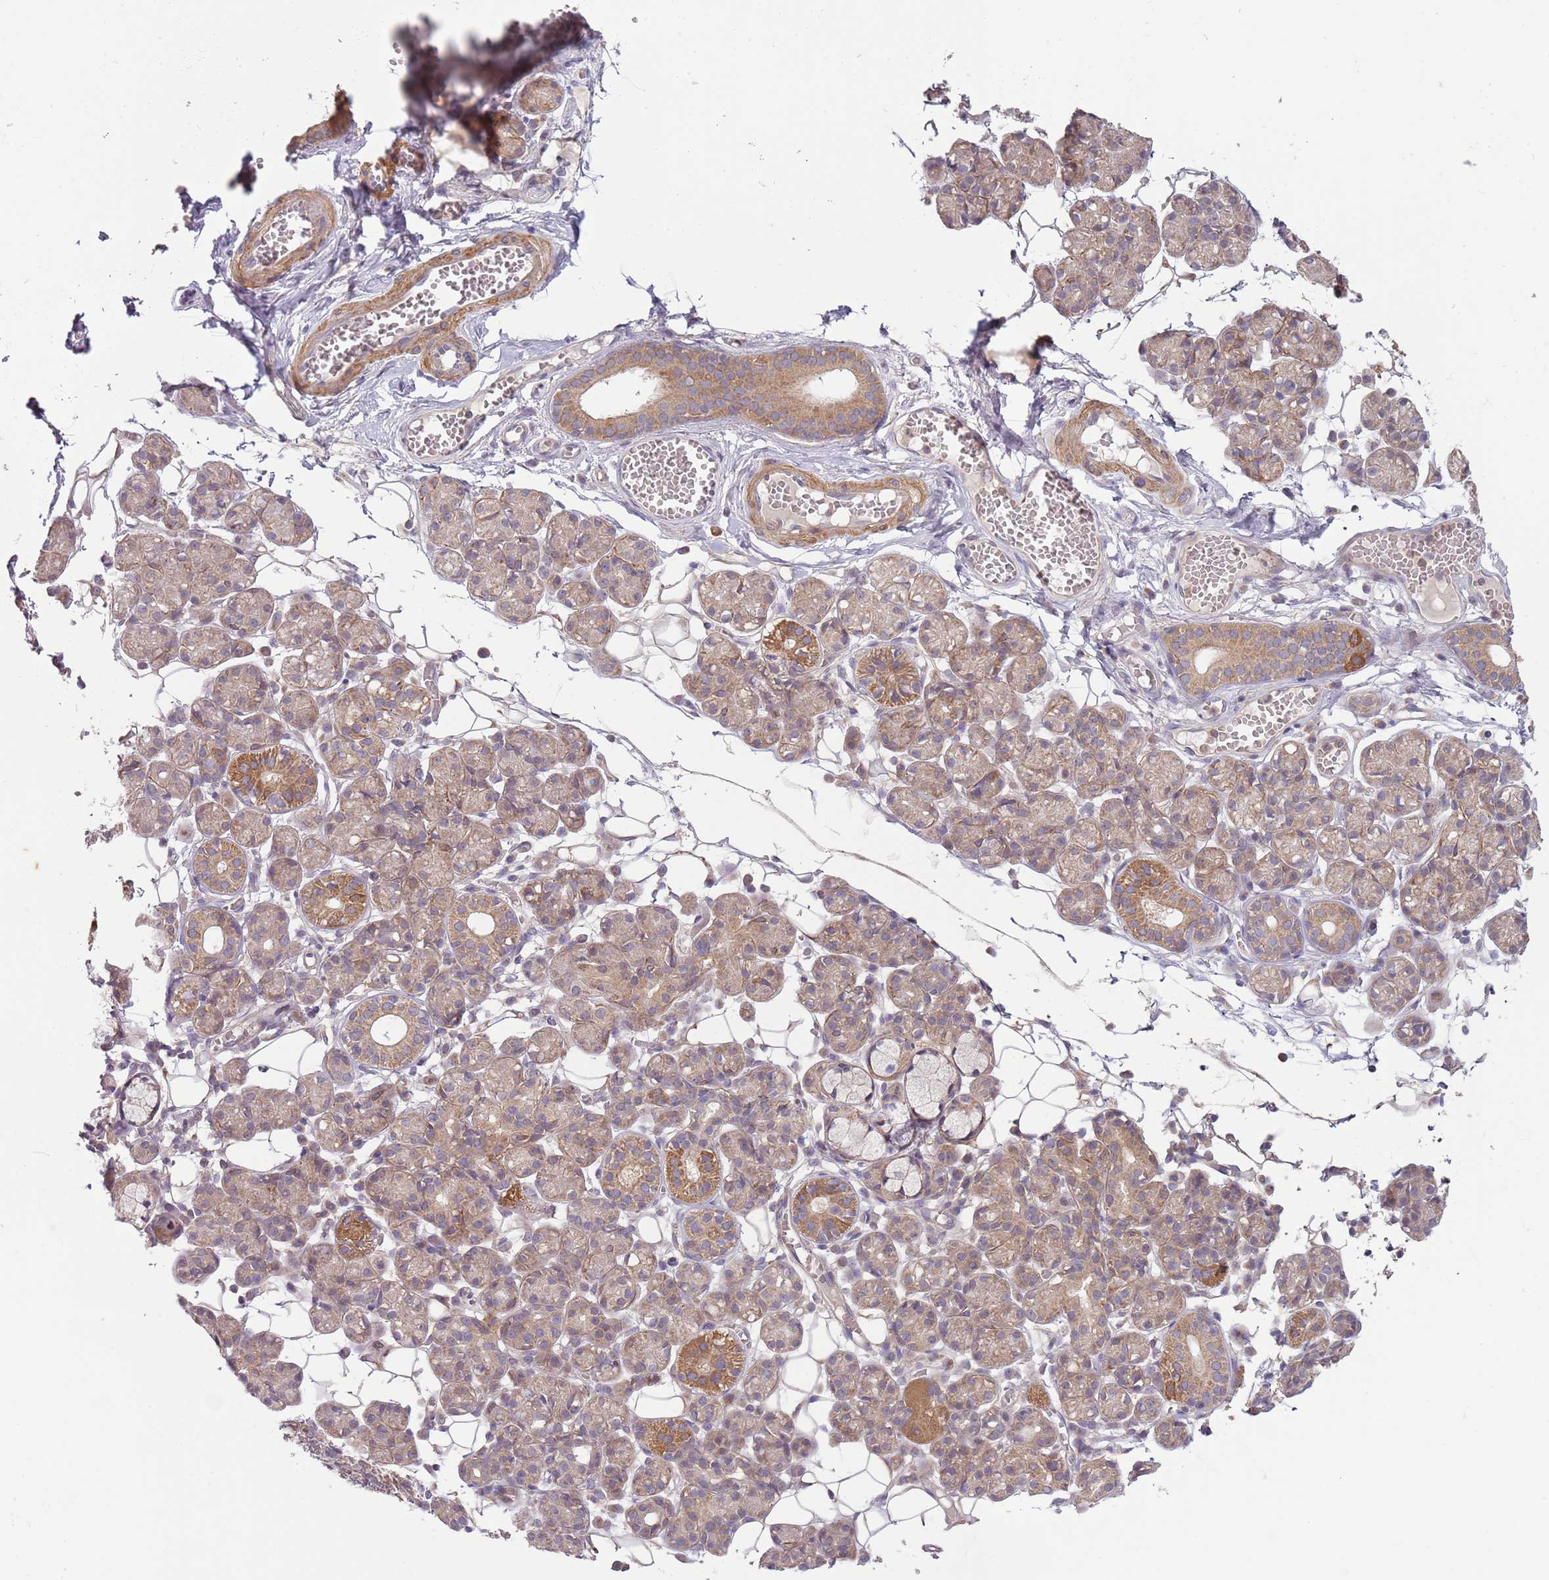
{"staining": {"intensity": "moderate", "quantity": "25%-75%", "location": "cytoplasmic/membranous"}, "tissue": "salivary gland", "cell_type": "Glandular cells", "image_type": "normal", "snomed": [{"axis": "morphology", "description": "Normal tissue, NOS"}, {"axis": "topography", "description": "Salivary gland"}], "caption": "Salivary gland stained with immunohistochemistry (IHC) displays moderate cytoplasmic/membranous staining in about 25%-75% of glandular cells. (IHC, brightfield microscopy, high magnification).", "gene": "DTD2", "patient": {"sex": "male", "age": 63}}